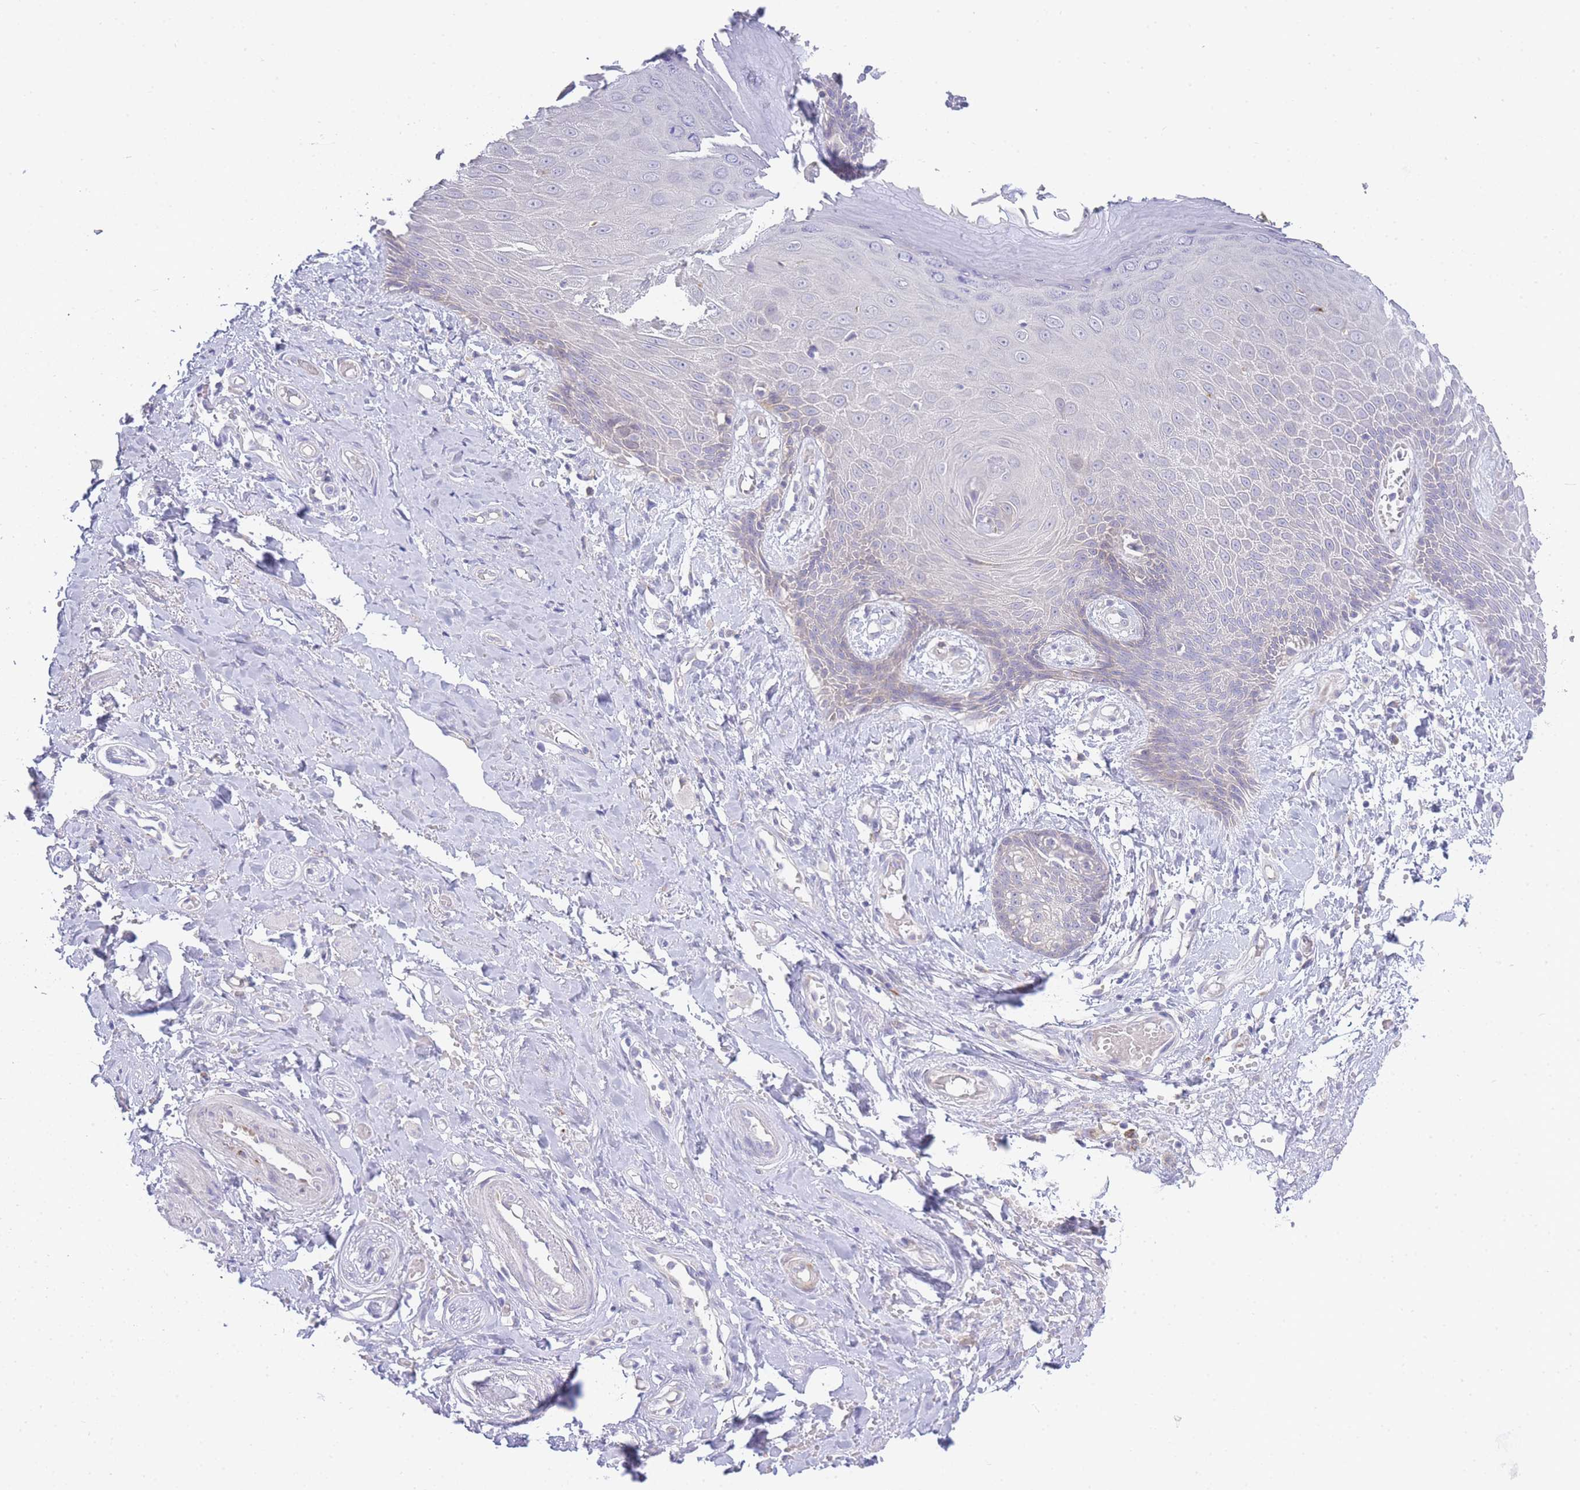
{"staining": {"intensity": "moderate", "quantity": "<25%", "location": "cytoplasmic/membranous"}, "tissue": "skin", "cell_type": "Epidermal cells", "image_type": "normal", "snomed": [{"axis": "morphology", "description": "Normal tissue, NOS"}, {"axis": "topography", "description": "Anal"}], "caption": "Protein analysis of benign skin reveals moderate cytoplasmic/membranous positivity in approximately <25% of epidermal cells. Immunohistochemistry stains the protein in brown and the nuclei are stained blue.", "gene": "ZNF510", "patient": {"sex": "male", "age": 78}}